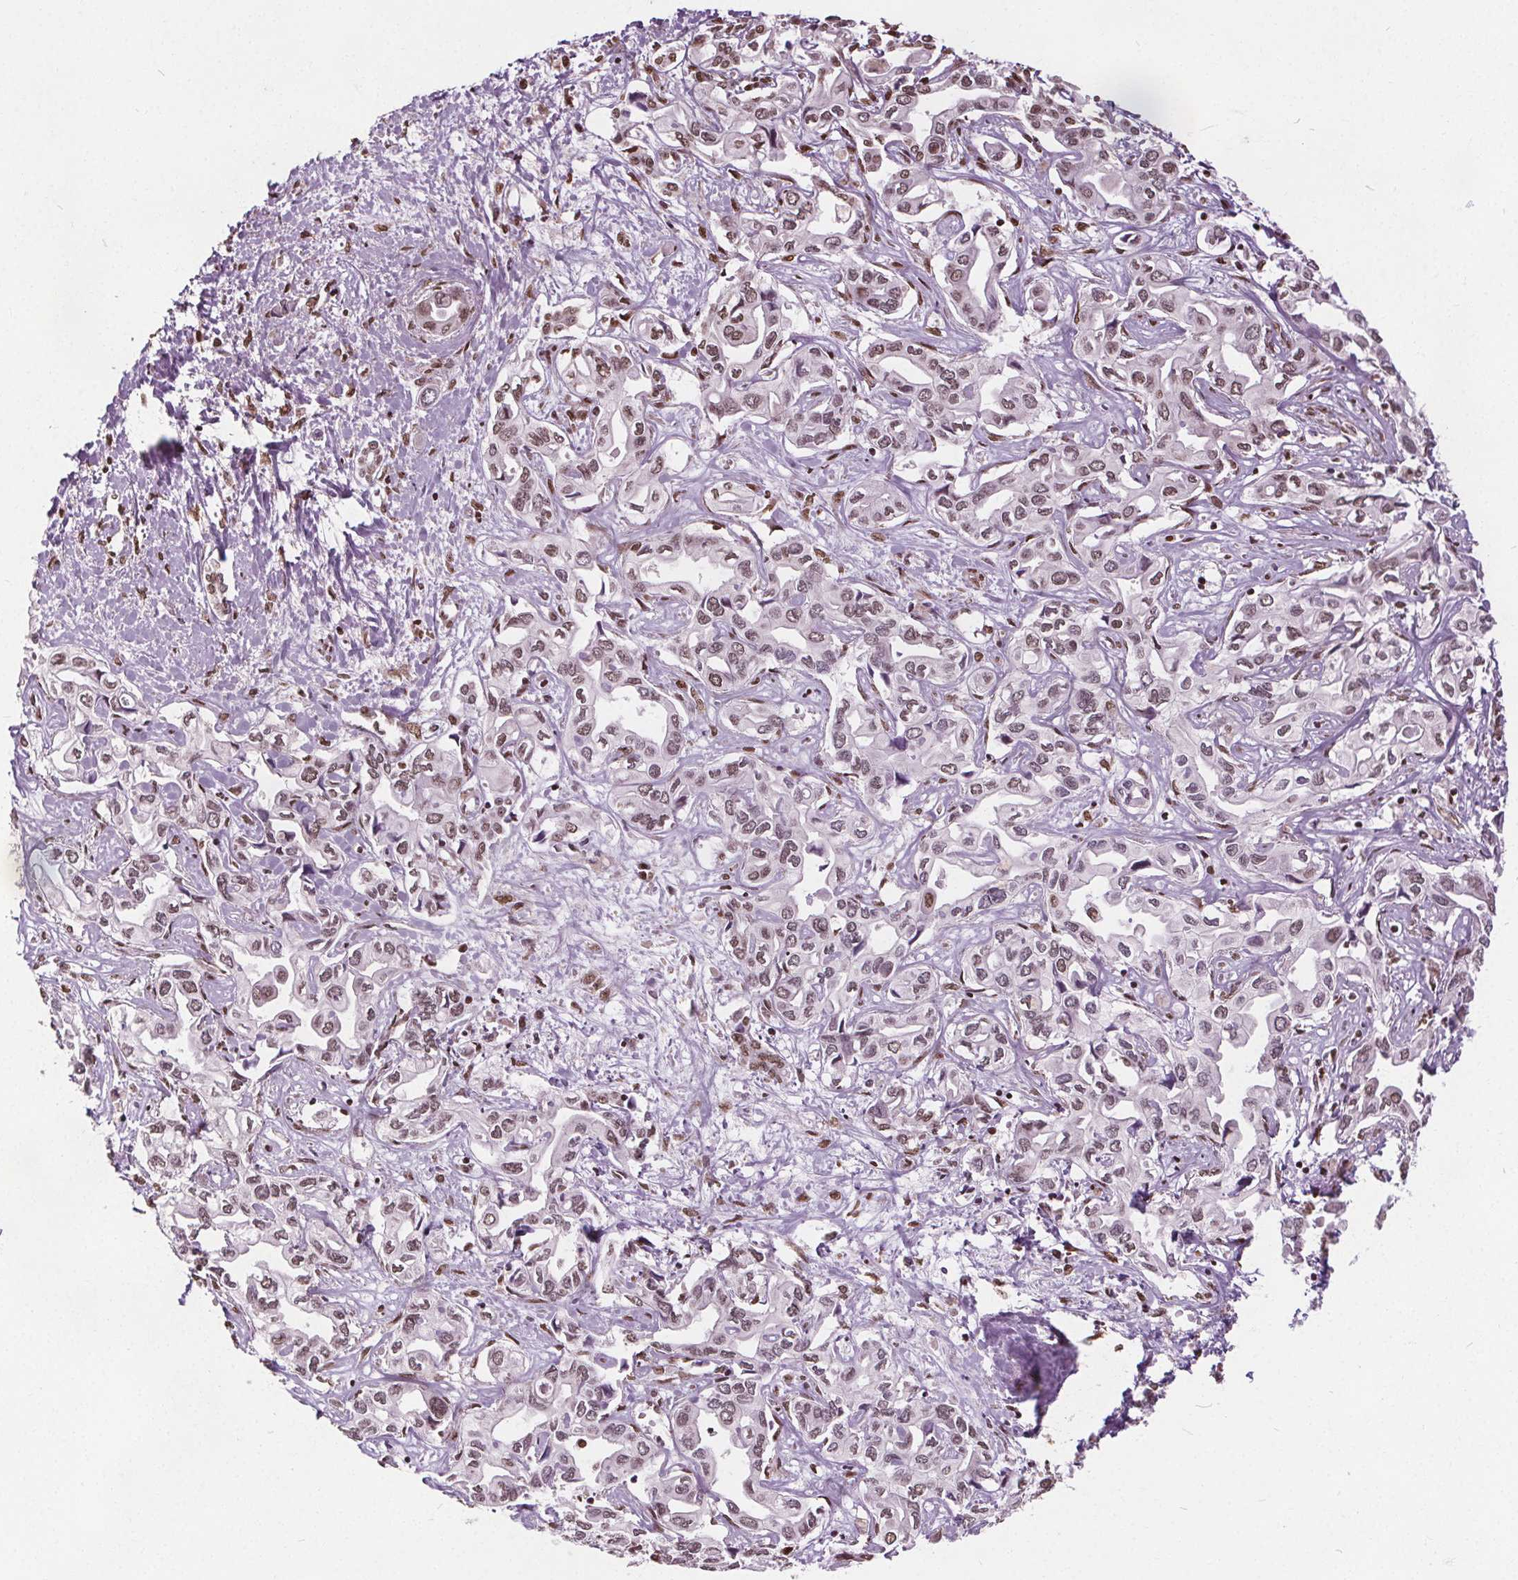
{"staining": {"intensity": "moderate", "quantity": "25%-75%", "location": "nuclear"}, "tissue": "liver cancer", "cell_type": "Tumor cells", "image_type": "cancer", "snomed": [{"axis": "morphology", "description": "Cholangiocarcinoma"}, {"axis": "topography", "description": "Liver"}], "caption": "Cholangiocarcinoma (liver) stained with a brown dye displays moderate nuclear positive staining in about 25%-75% of tumor cells.", "gene": "ISLR2", "patient": {"sex": "female", "age": 64}}